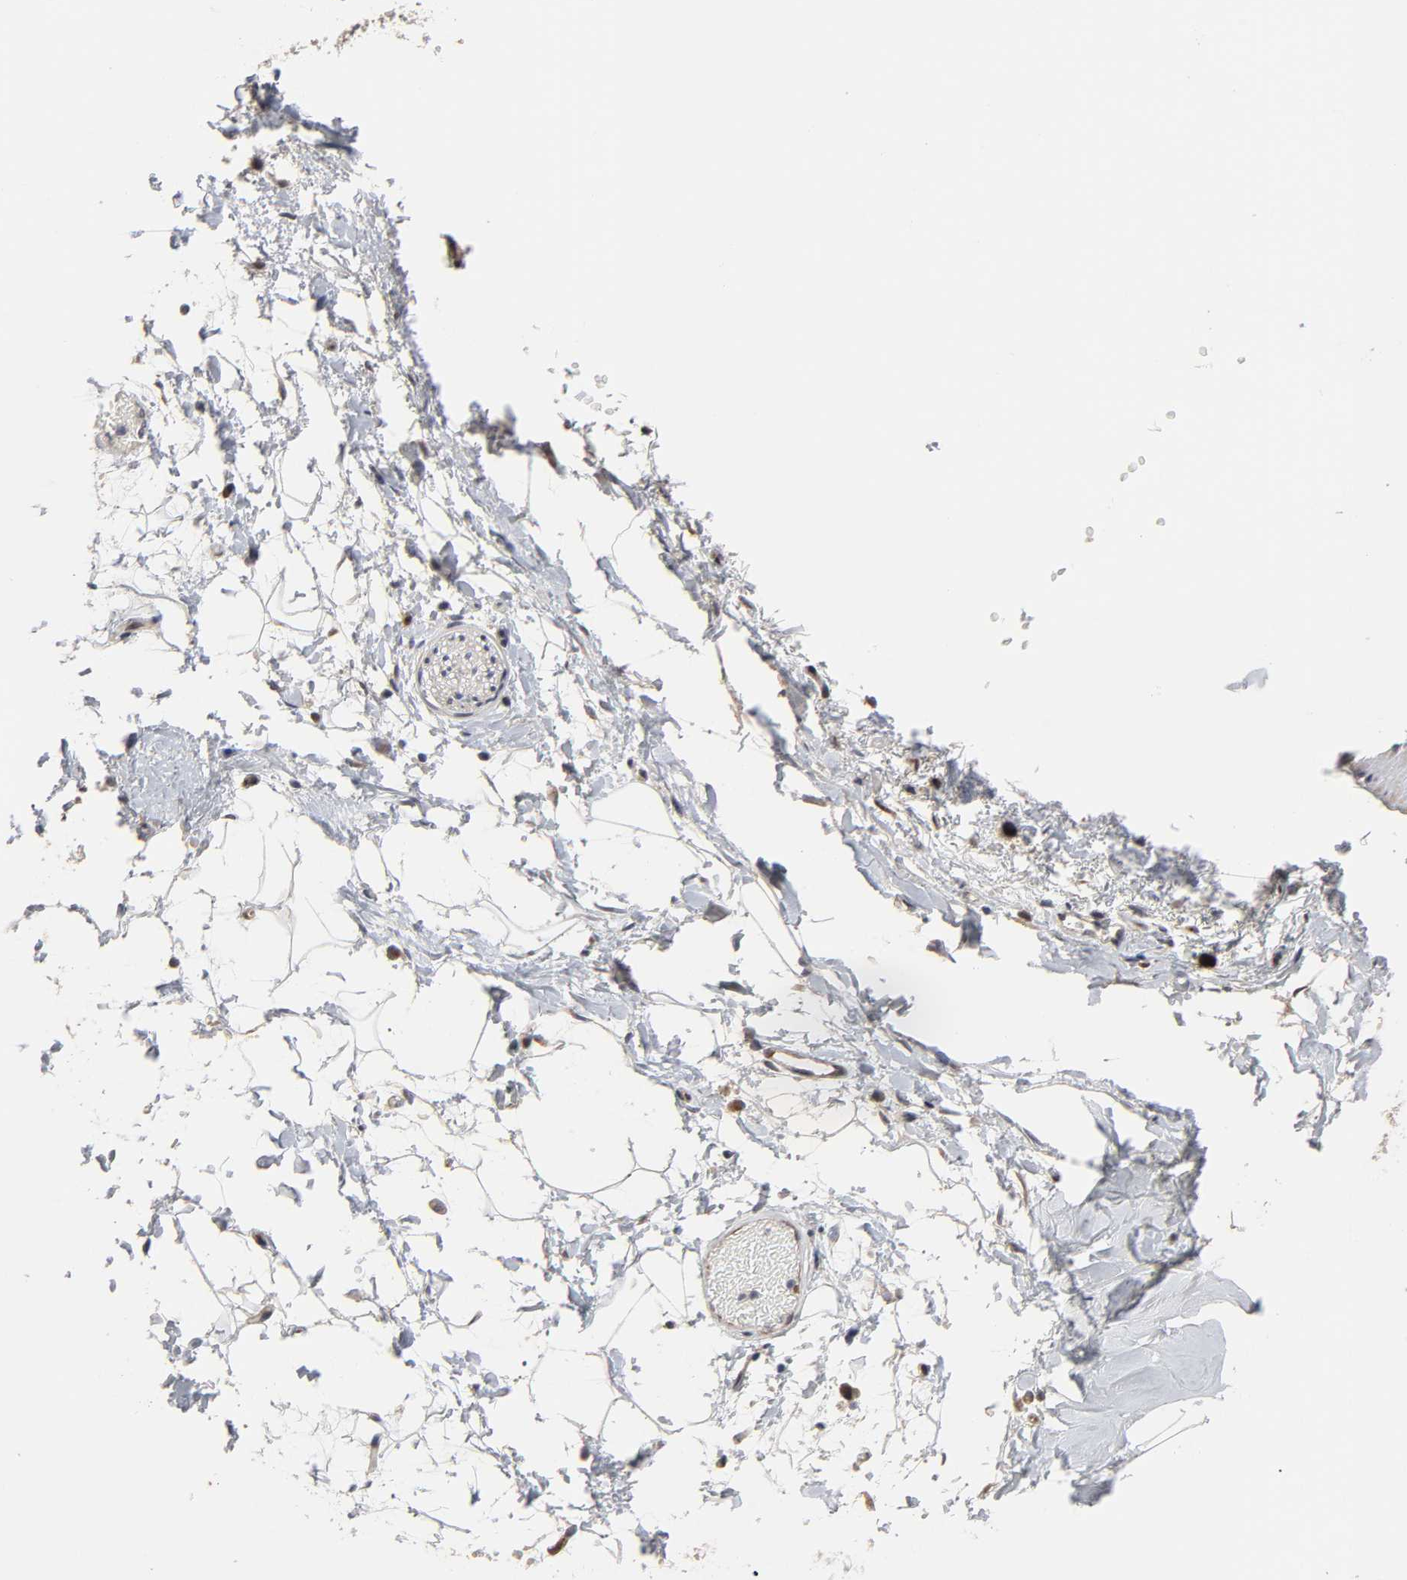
{"staining": {"intensity": "moderate", "quantity": ">75%", "location": "cytoplasmic/membranous,nuclear"}, "tissue": "adipose tissue", "cell_type": "Adipocytes", "image_type": "normal", "snomed": [{"axis": "morphology", "description": "Normal tissue, NOS"}, {"axis": "topography", "description": "Soft tissue"}], "caption": "A micrograph showing moderate cytoplasmic/membranous,nuclear positivity in approximately >75% of adipocytes in normal adipose tissue, as visualized by brown immunohistochemical staining.", "gene": "HNF4A", "patient": {"sex": "male", "age": 72}}